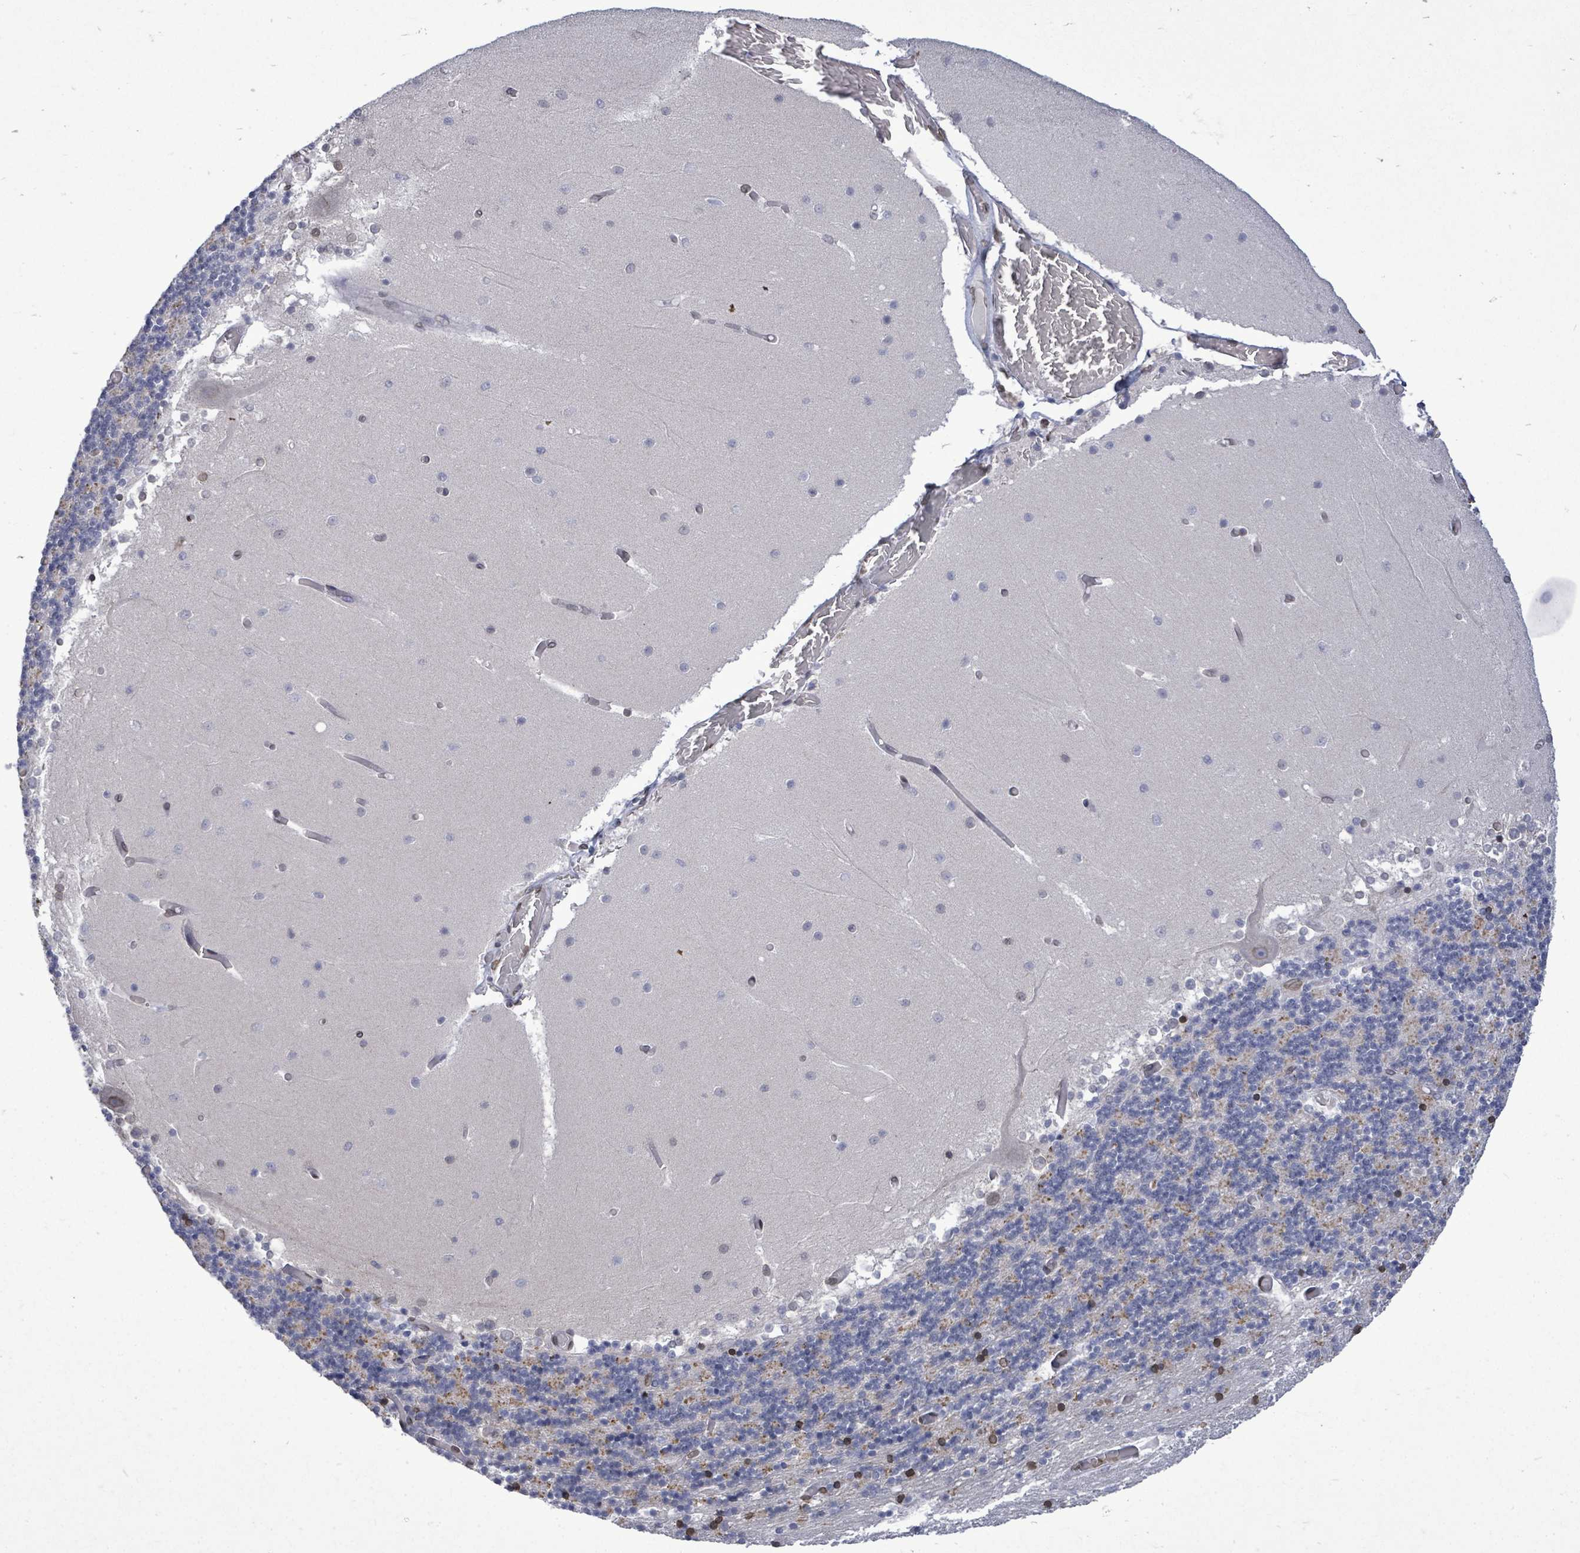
{"staining": {"intensity": "moderate", "quantity": "<25%", "location": "cytoplasmic/membranous"}, "tissue": "cerebellum", "cell_type": "Cells in granular layer", "image_type": "normal", "snomed": [{"axis": "morphology", "description": "Normal tissue, NOS"}, {"axis": "topography", "description": "Cerebellum"}], "caption": "The photomicrograph reveals staining of benign cerebellum, revealing moderate cytoplasmic/membranous protein positivity (brown color) within cells in granular layer.", "gene": "ARFGAP1", "patient": {"sex": "female", "age": 28}}